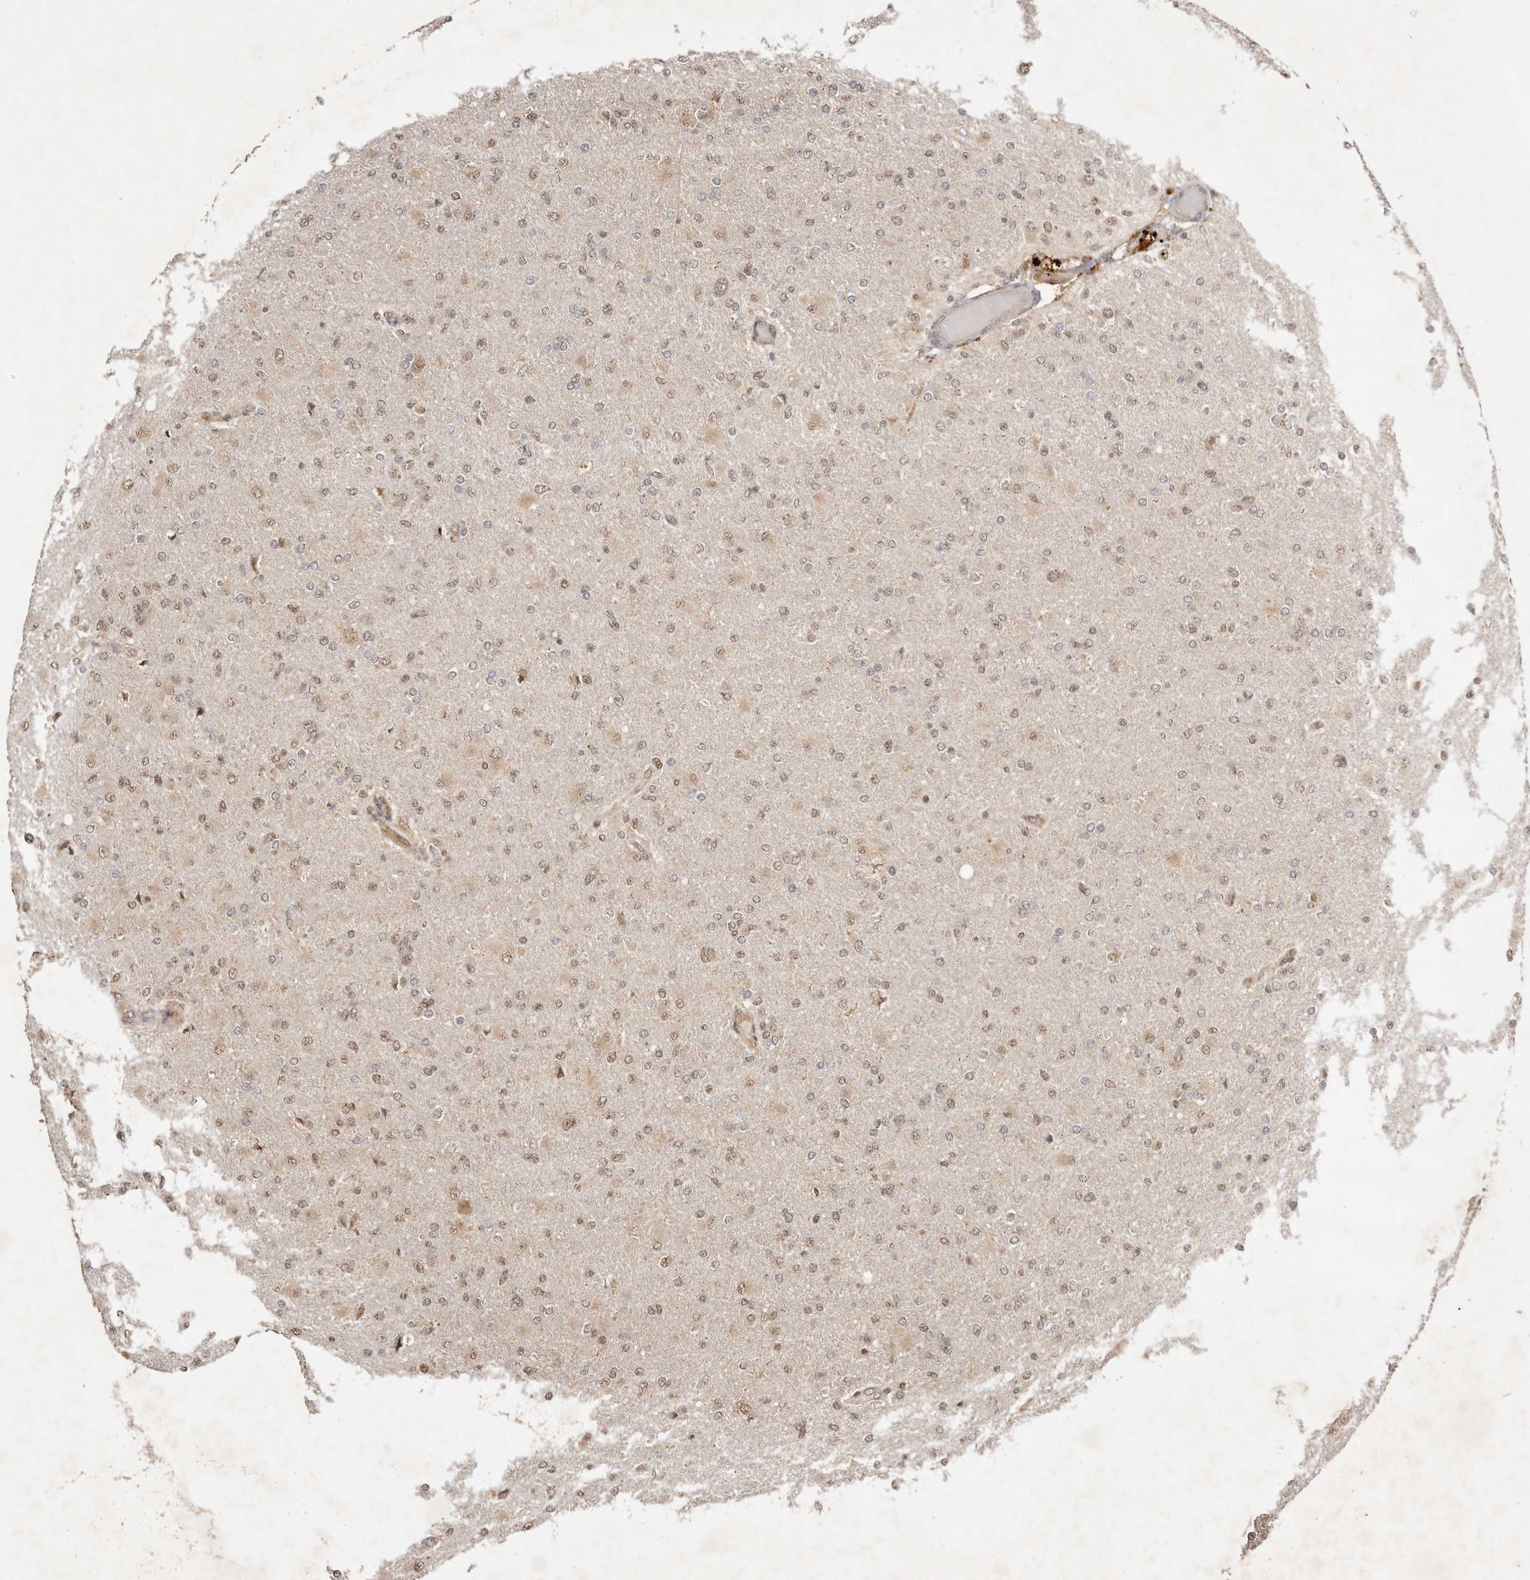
{"staining": {"intensity": "weak", "quantity": "25%-75%", "location": "cytoplasmic/membranous,nuclear"}, "tissue": "glioma", "cell_type": "Tumor cells", "image_type": "cancer", "snomed": [{"axis": "morphology", "description": "Glioma, malignant, High grade"}, {"axis": "topography", "description": "Cerebral cortex"}], "caption": "The immunohistochemical stain labels weak cytoplasmic/membranous and nuclear expression in tumor cells of glioma tissue.", "gene": "SEC14L1", "patient": {"sex": "female", "age": 36}}